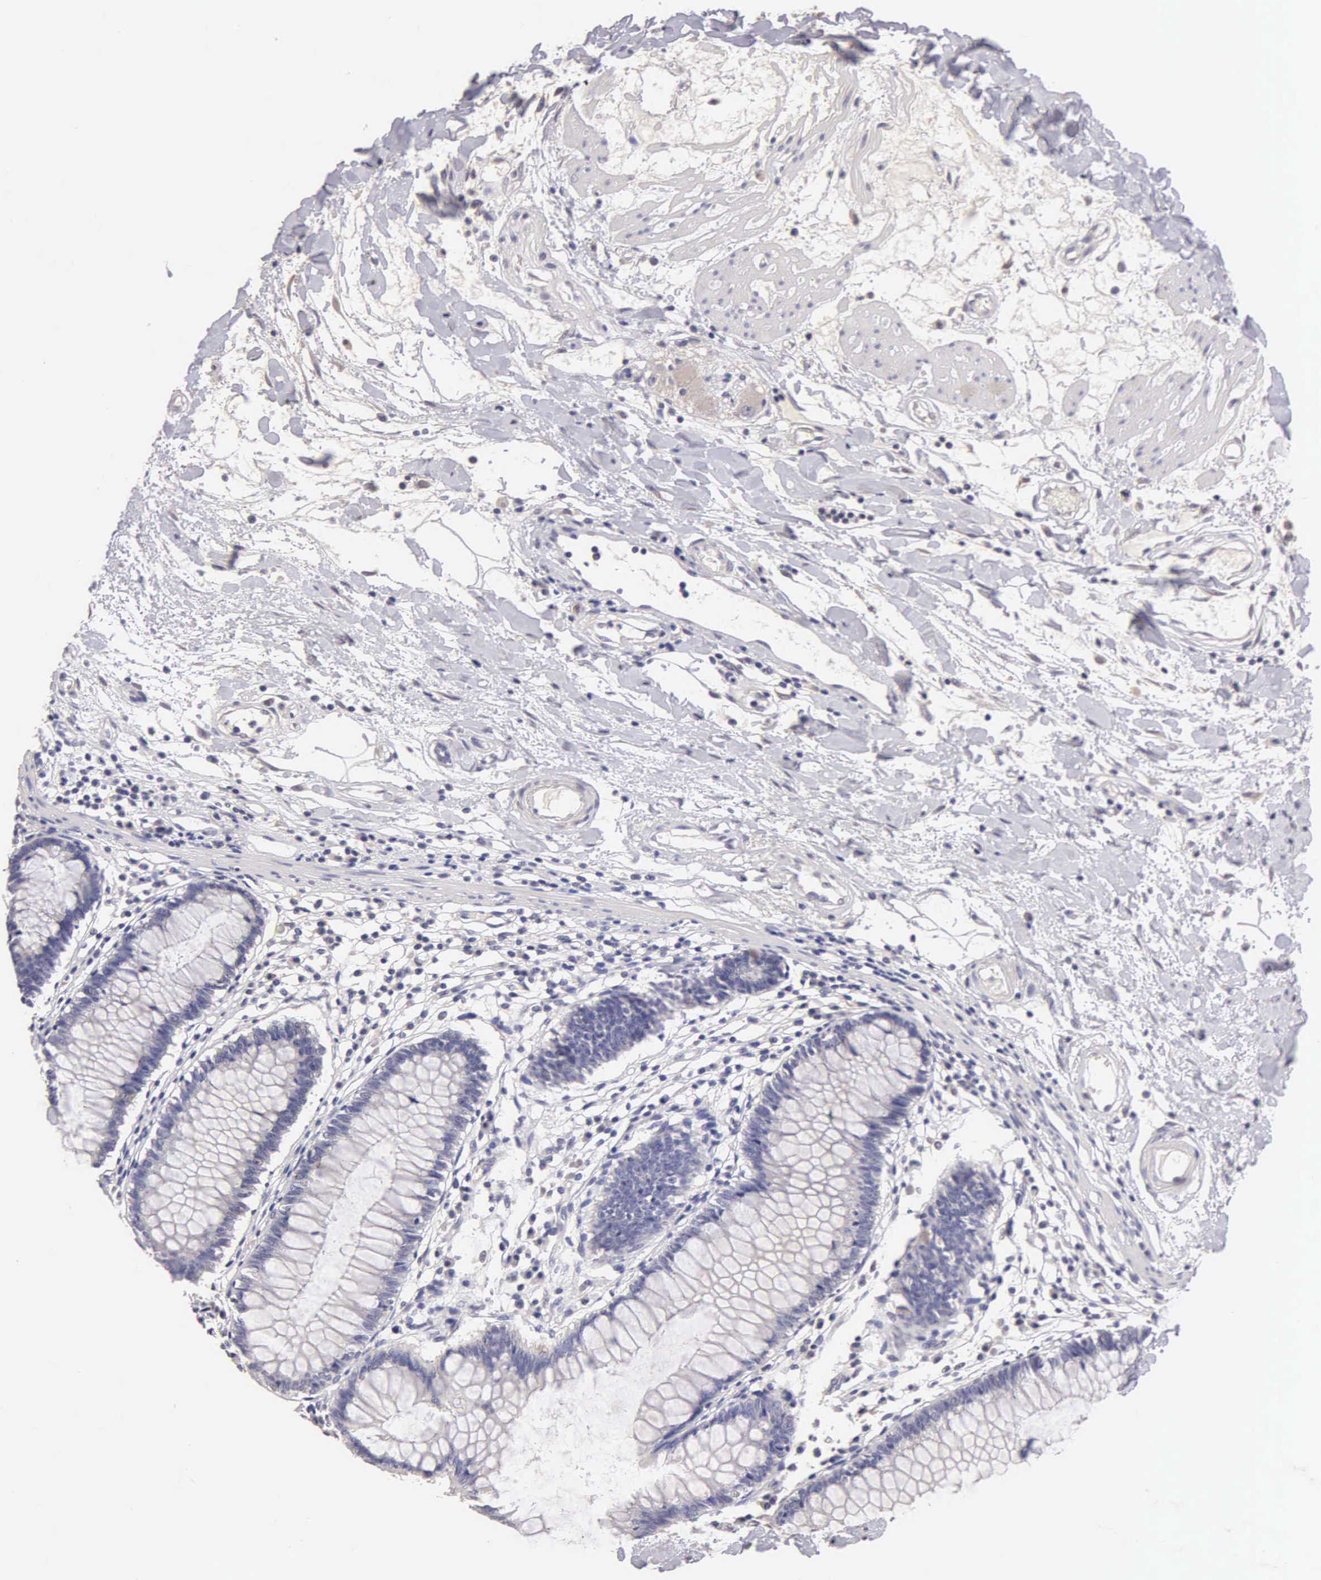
{"staining": {"intensity": "negative", "quantity": "none", "location": "none"}, "tissue": "colon", "cell_type": "Endothelial cells", "image_type": "normal", "snomed": [{"axis": "morphology", "description": "Normal tissue, NOS"}, {"axis": "topography", "description": "Colon"}], "caption": "Endothelial cells show no significant protein positivity in benign colon.", "gene": "ESR1", "patient": {"sex": "female", "age": 55}}